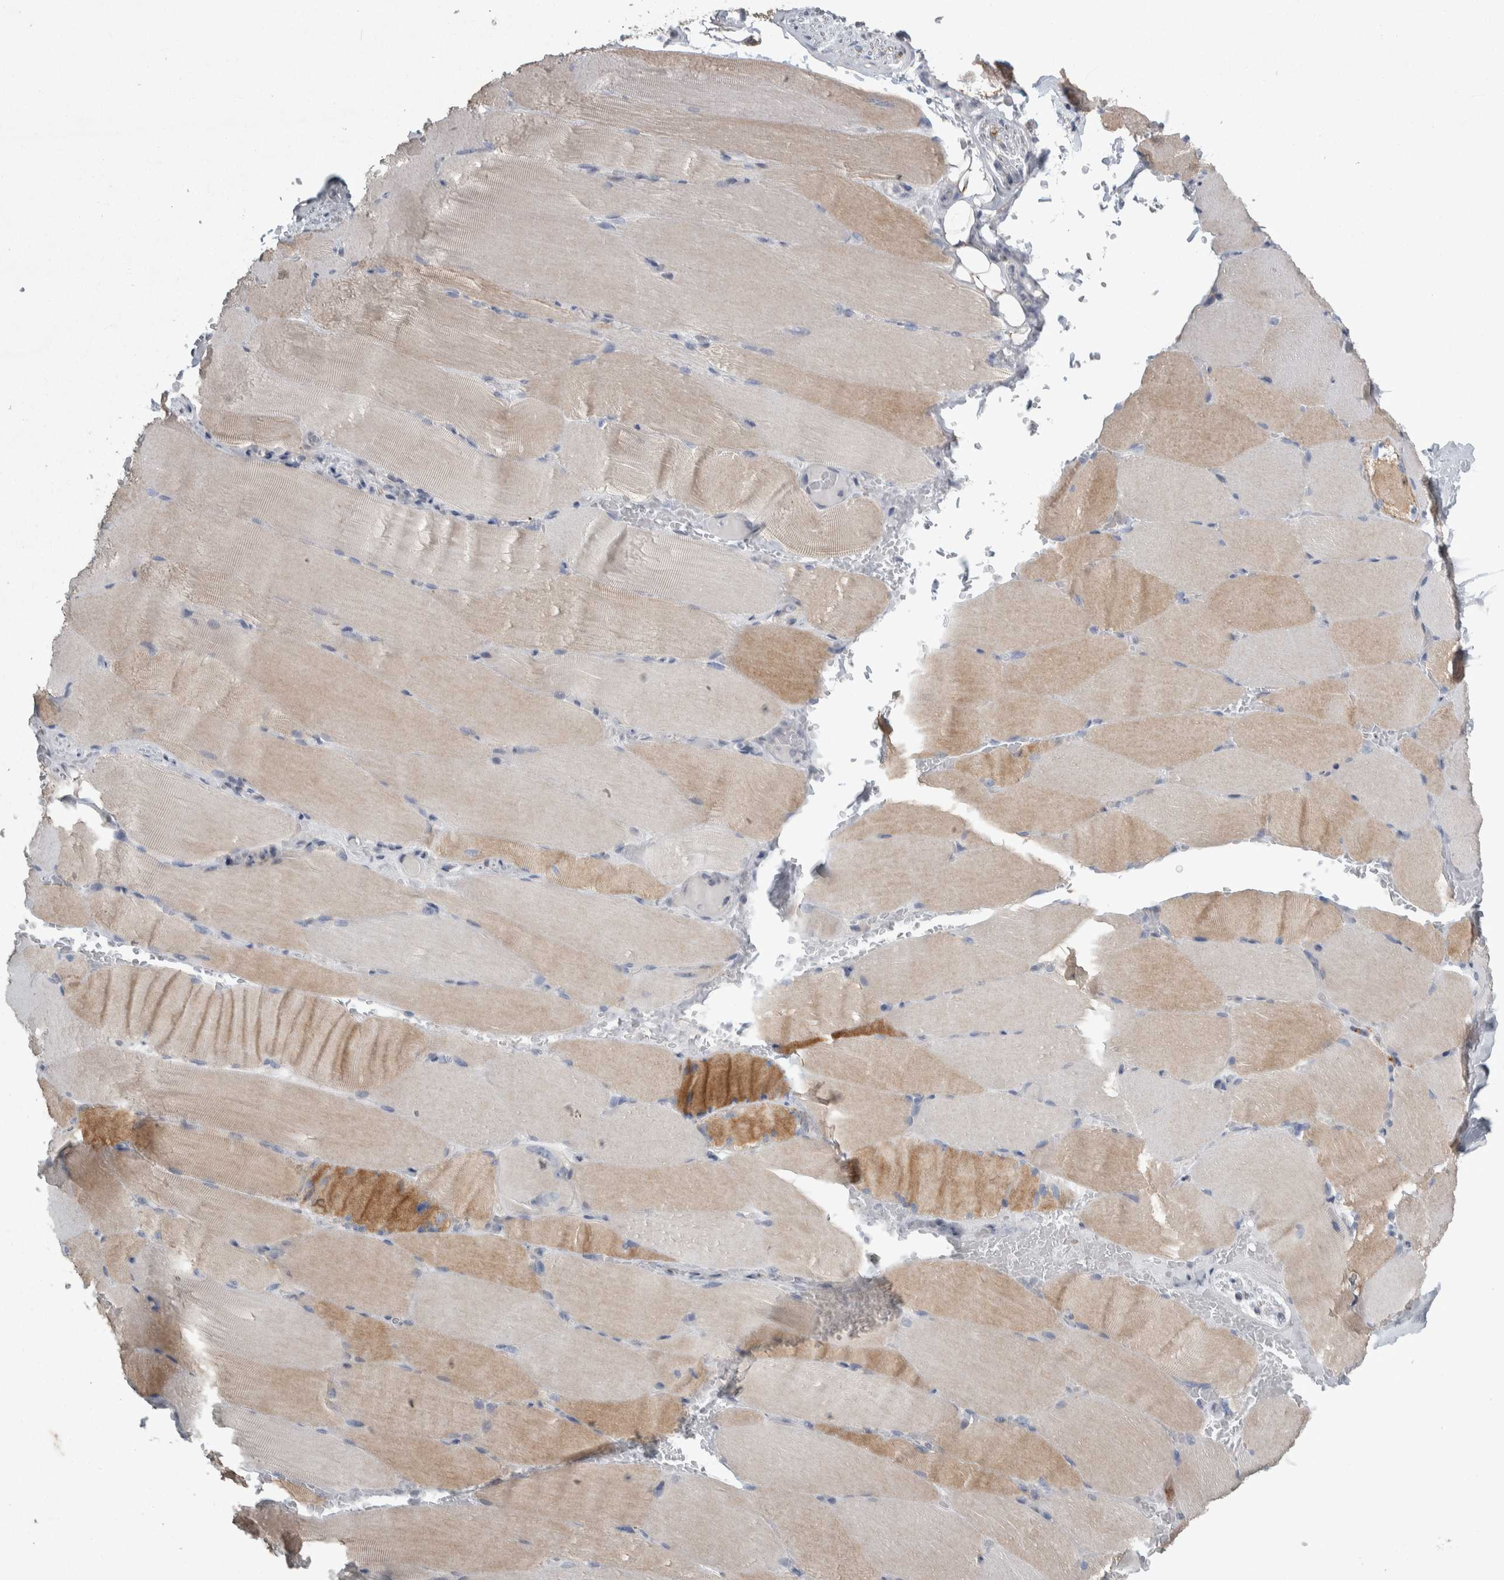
{"staining": {"intensity": "weak", "quantity": "25%-75%", "location": "cytoplasmic/membranous"}, "tissue": "skeletal muscle", "cell_type": "Myocytes", "image_type": "normal", "snomed": [{"axis": "morphology", "description": "Normal tissue, NOS"}, {"axis": "topography", "description": "Skeletal muscle"}, {"axis": "topography", "description": "Parathyroid gland"}], "caption": "A micrograph of skeletal muscle stained for a protein reveals weak cytoplasmic/membranous brown staining in myocytes. (DAB = brown stain, brightfield microscopy at high magnification).", "gene": "SIGMAR1", "patient": {"sex": "female", "age": 37}}